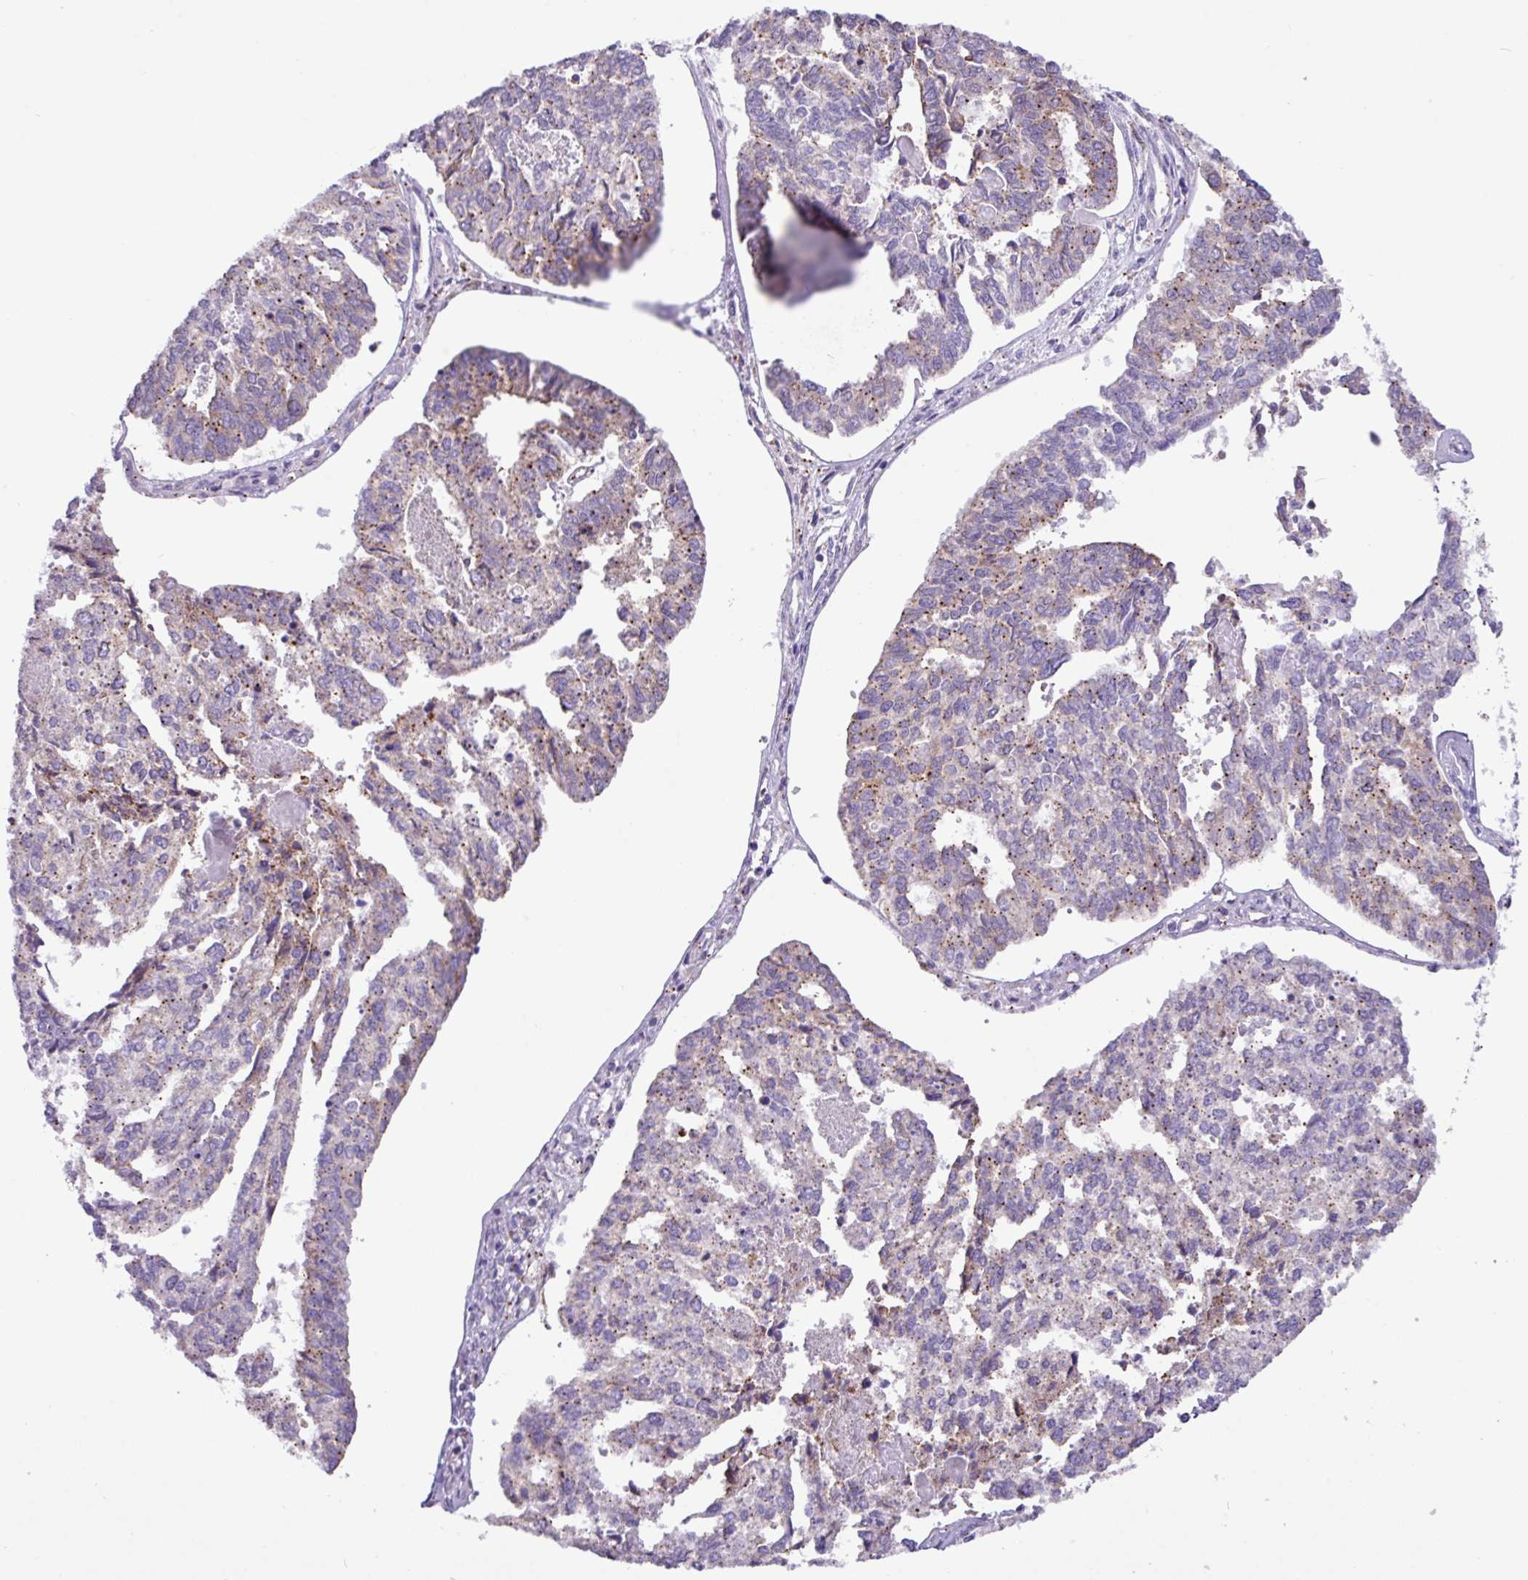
{"staining": {"intensity": "weak", "quantity": "25%-75%", "location": "cytoplasmic/membranous"}, "tissue": "endometrial cancer", "cell_type": "Tumor cells", "image_type": "cancer", "snomed": [{"axis": "morphology", "description": "Adenocarcinoma, NOS"}, {"axis": "topography", "description": "Endometrium"}], "caption": "IHC of endometrial adenocarcinoma displays low levels of weak cytoplasmic/membranous staining in about 25%-75% of tumor cells. (DAB (3,3'-diaminobenzidine) IHC with brightfield microscopy, high magnification).", "gene": "RGS21", "patient": {"sex": "female", "age": 73}}